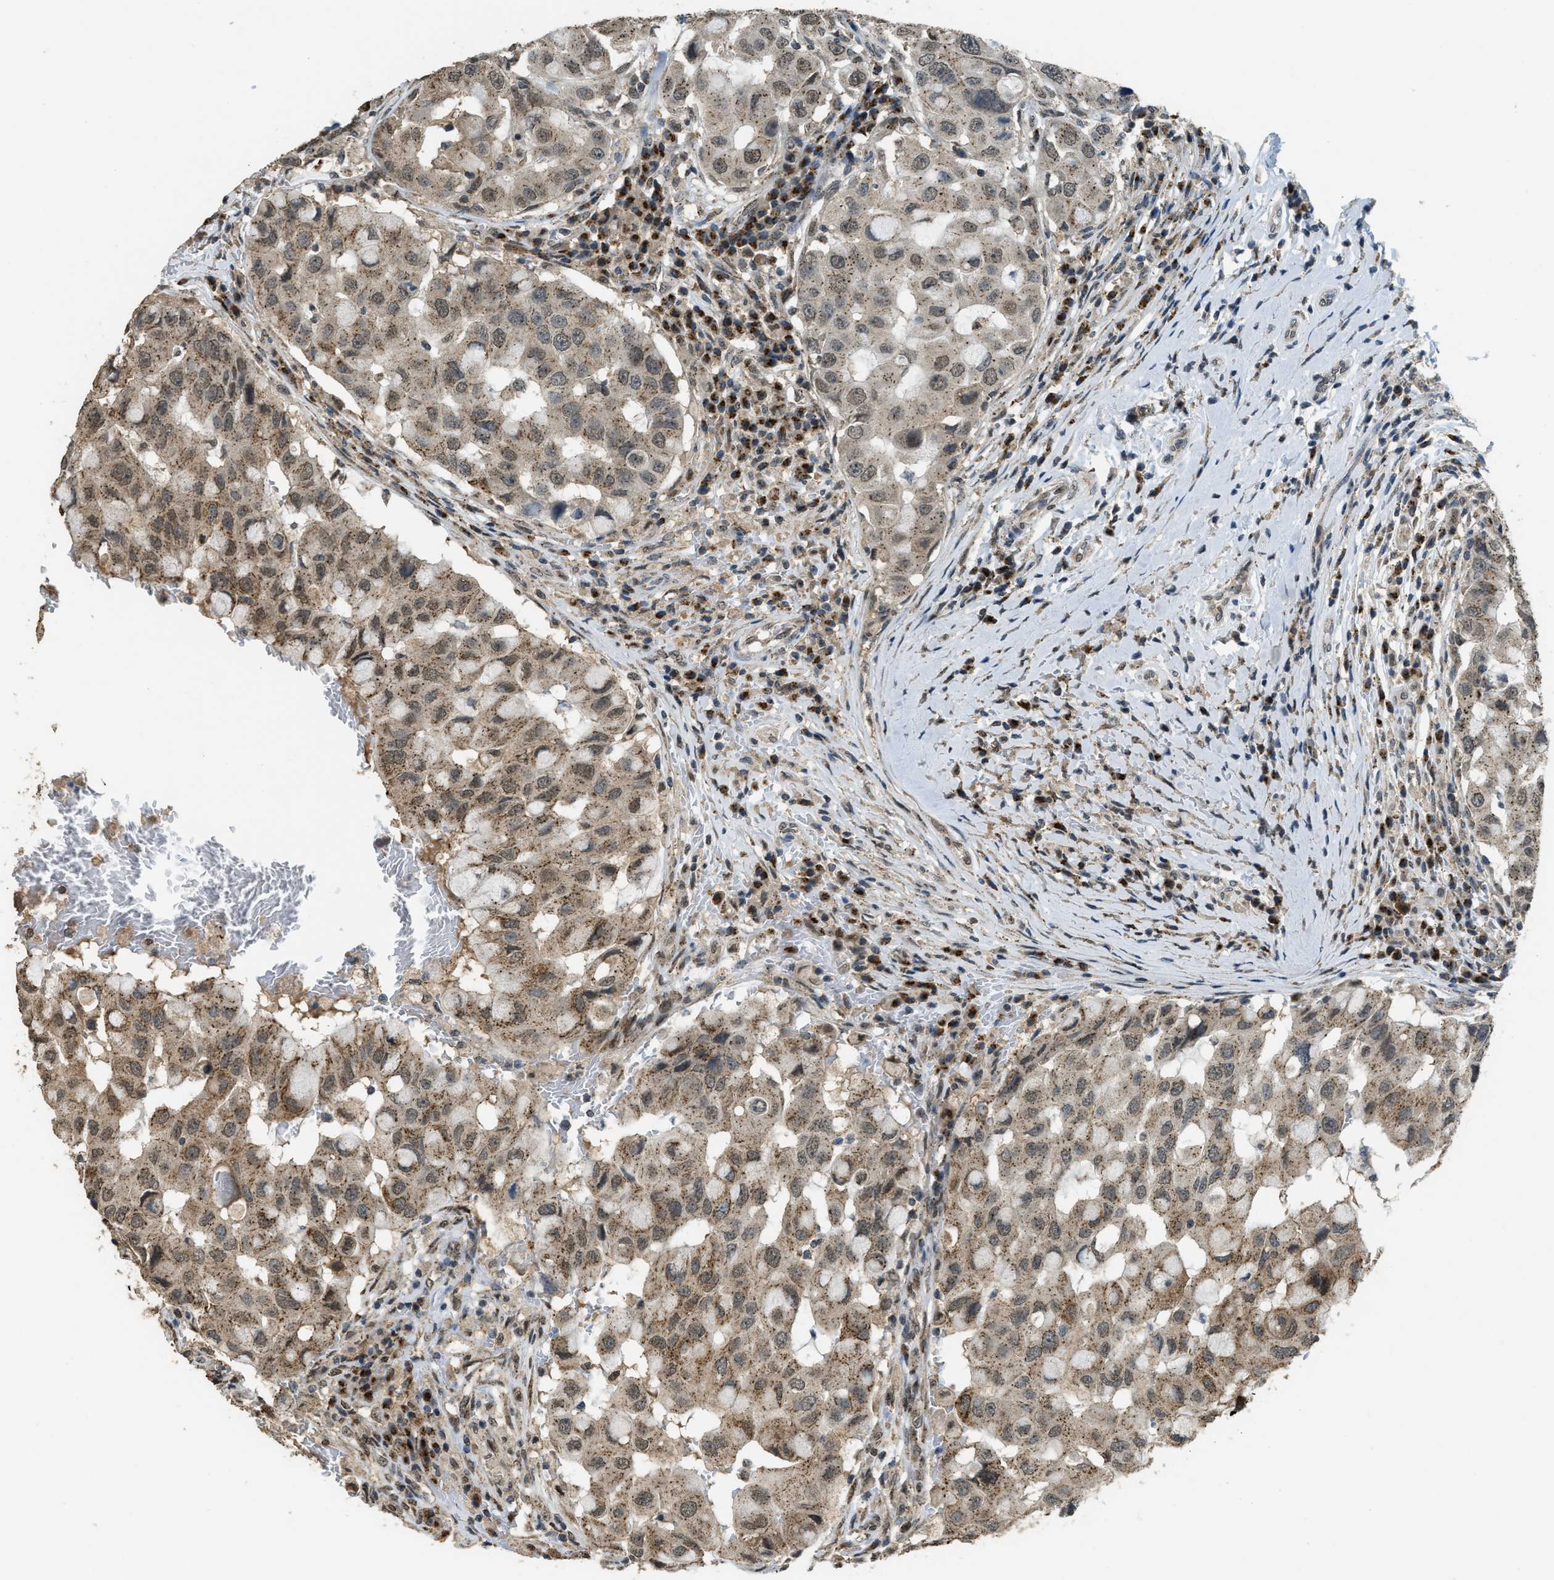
{"staining": {"intensity": "moderate", "quantity": ">75%", "location": "cytoplasmic/membranous,nuclear"}, "tissue": "breast cancer", "cell_type": "Tumor cells", "image_type": "cancer", "snomed": [{"axis": "morphology", "description": "Duct carcinoma"}, {"axis": "topography", "description": "Breast"}], "caption": "Breast infiltrating ductal carcinoma tissue reveals moderate cytoplasmic/membranous and nuclear expression in approximately >75% of tumor cells", "gene": "IPO7", "patient": {"sex": "female", "age": 27}}